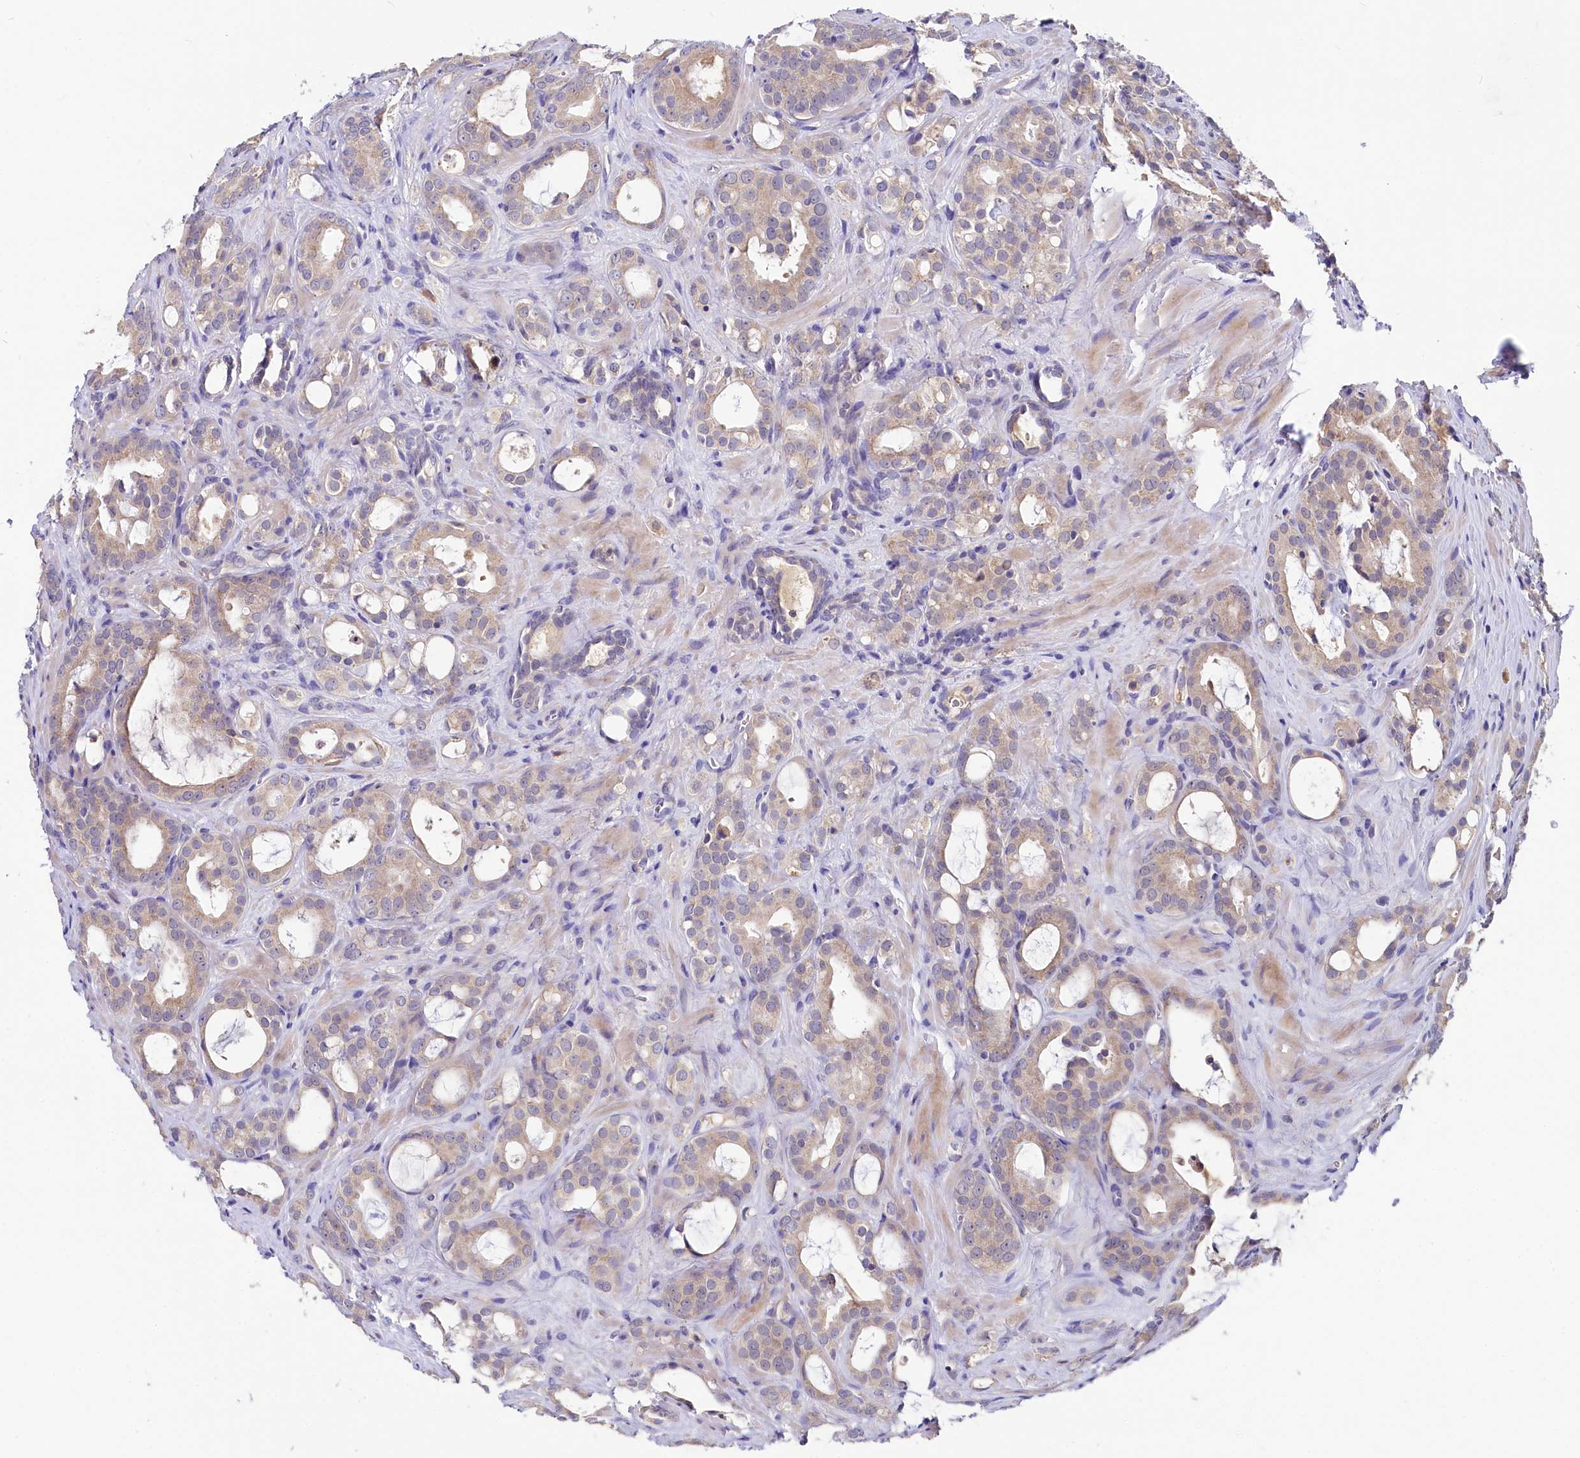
{"staining": {"intensity": "weak", "quantity": "25%-75%", "location": "cytoplasmic/membranous"}, "tissue": "prostate cancer", "cell_type": "Tumor cells", "image_type": "cancer", "snomed": [{"axis": "morphology", "description": "Adenocarcinoma, High grade"}, {"axis": "topography", "description": "Prostate"}], "caption": "Human prostate cancer stained with a brown dye demonstrates weak cytoplasmic/membranous positive expression in approximately 25%-75% of tumor cells.", "gene": "SPINK9", "patient": {"sex": "male", "age": 72}}